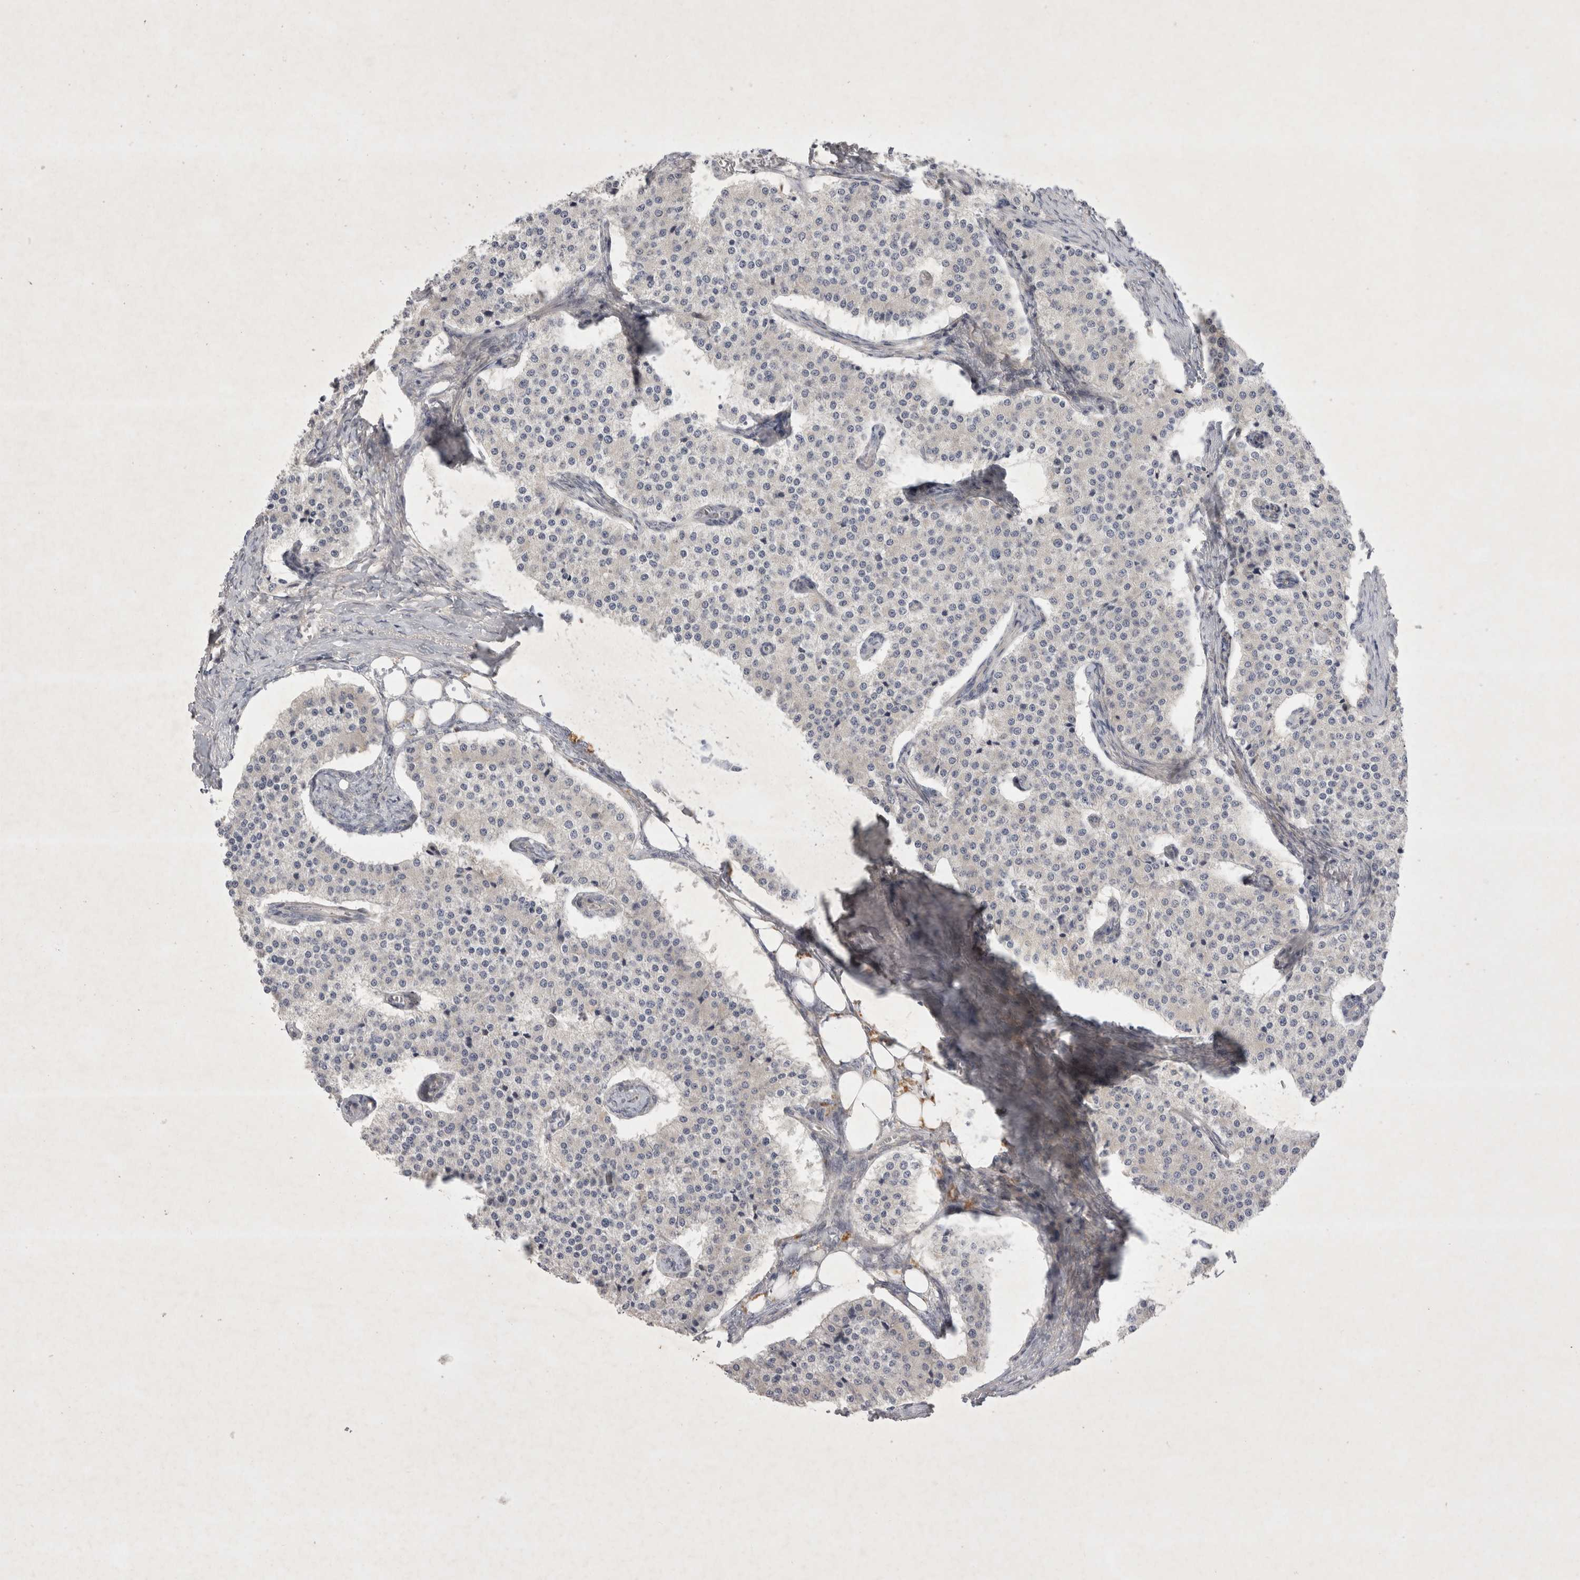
{"staining": {"intensity": "negative", "quantity": "none", "location": "none"}, "tissue": "carcinoid", "cell_type": "Tumor cells", "image_type": "cancer", "snomed": [{"axis": "morphology", "description": "Carcinoid, malignant, NOS"}, {"axis": "topography", "description": "Colon"}], "caption": "An image of carcinoid stained for a protein displays no brown staining in tumor cells.", "gene": "BZW2", "patient": {"sex": "female", "age": 52}}